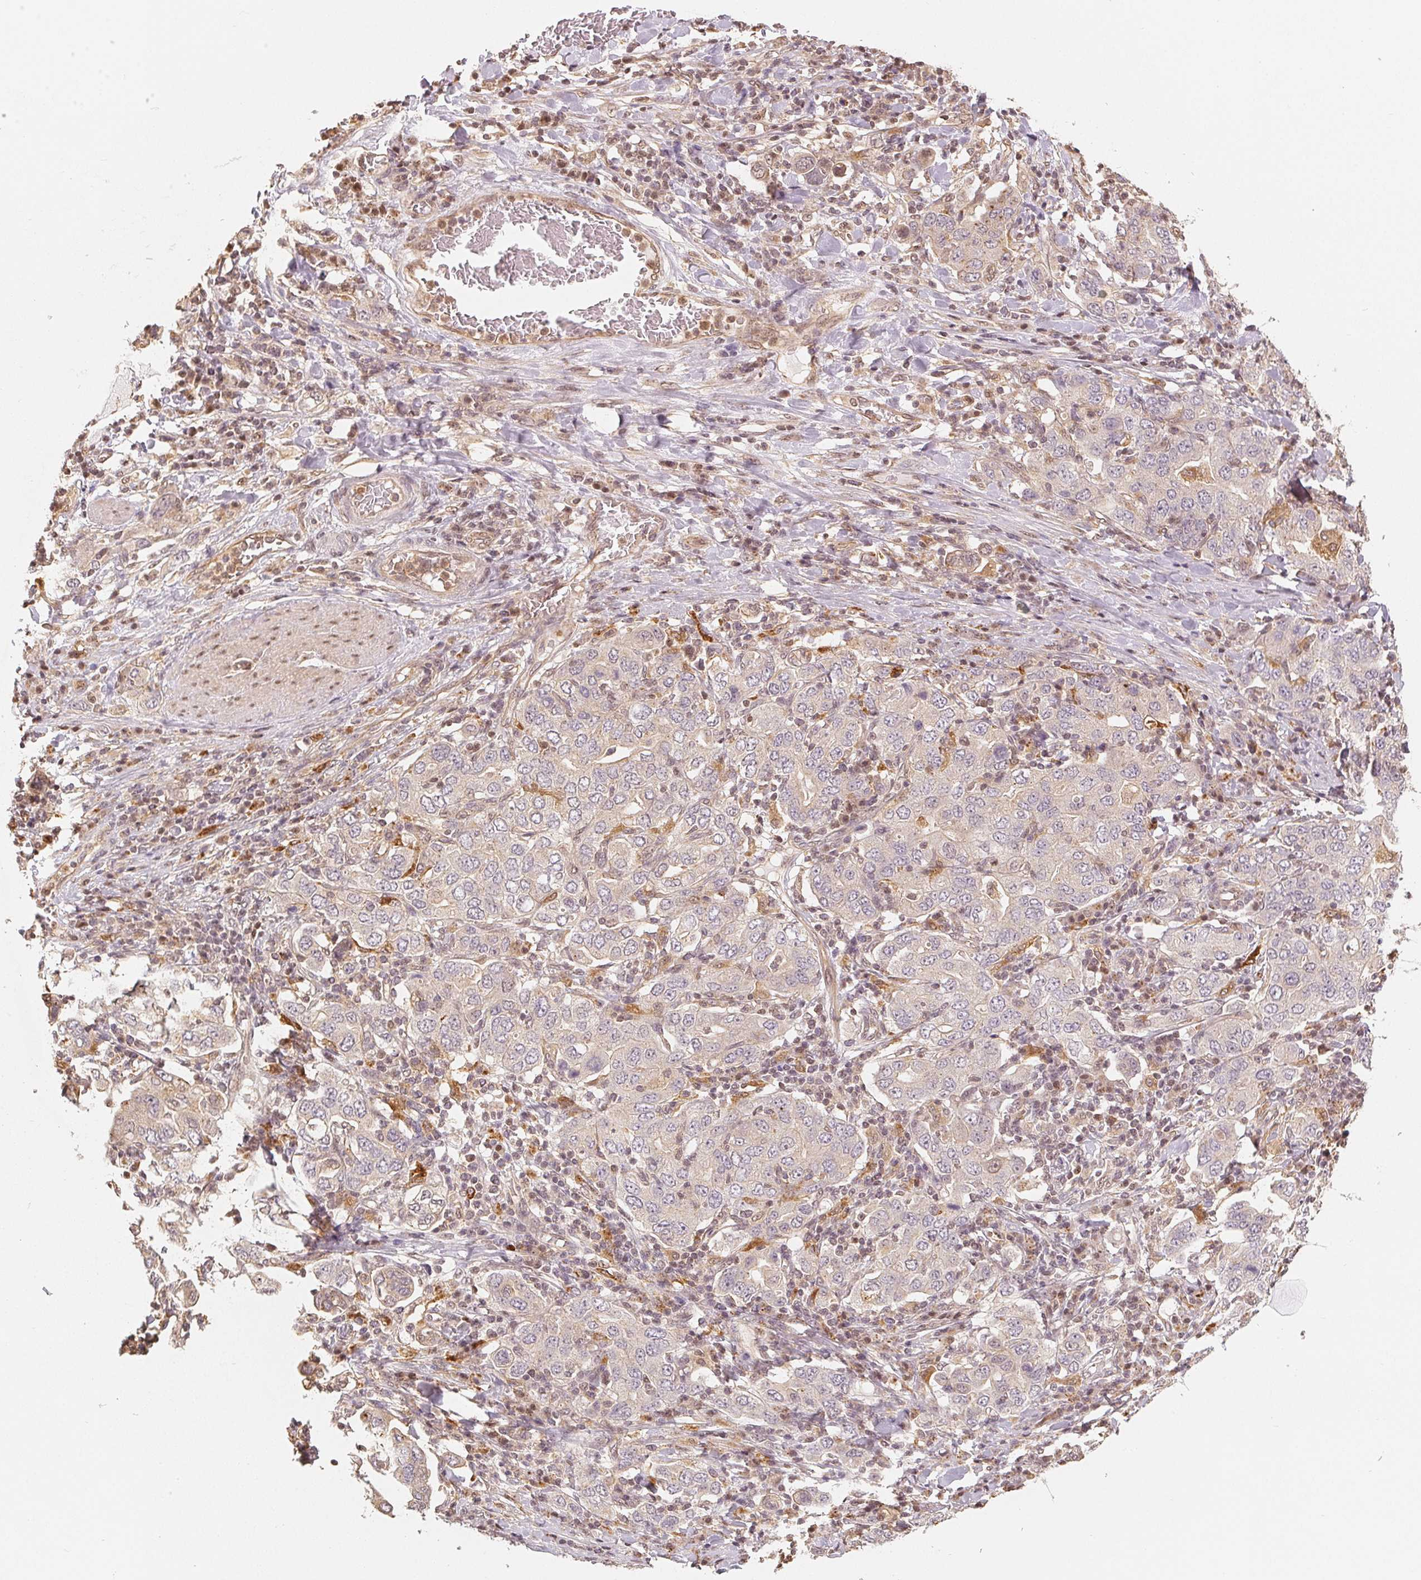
{"staining": {"intensity": "weak", "quantity": "<25%", "location": "nuclear"}, "tissue": "stomach cancer", "cell_type": "Tumor cells", "image_type": "cancer", "snomed": [{"axis": "morphology", "description": "Adenocarcinoma, NOS"}, {"axis": "topography", "description": "Stomach, upper"}, {"axis": "topography", "description": "Stomach"}], "caption": "The micrograph reveals no significant positivity in tumor cells of adenocarcinoma (stomach).", "gene": "GUSB", "patient": {"sex": "male", "age": 62}}